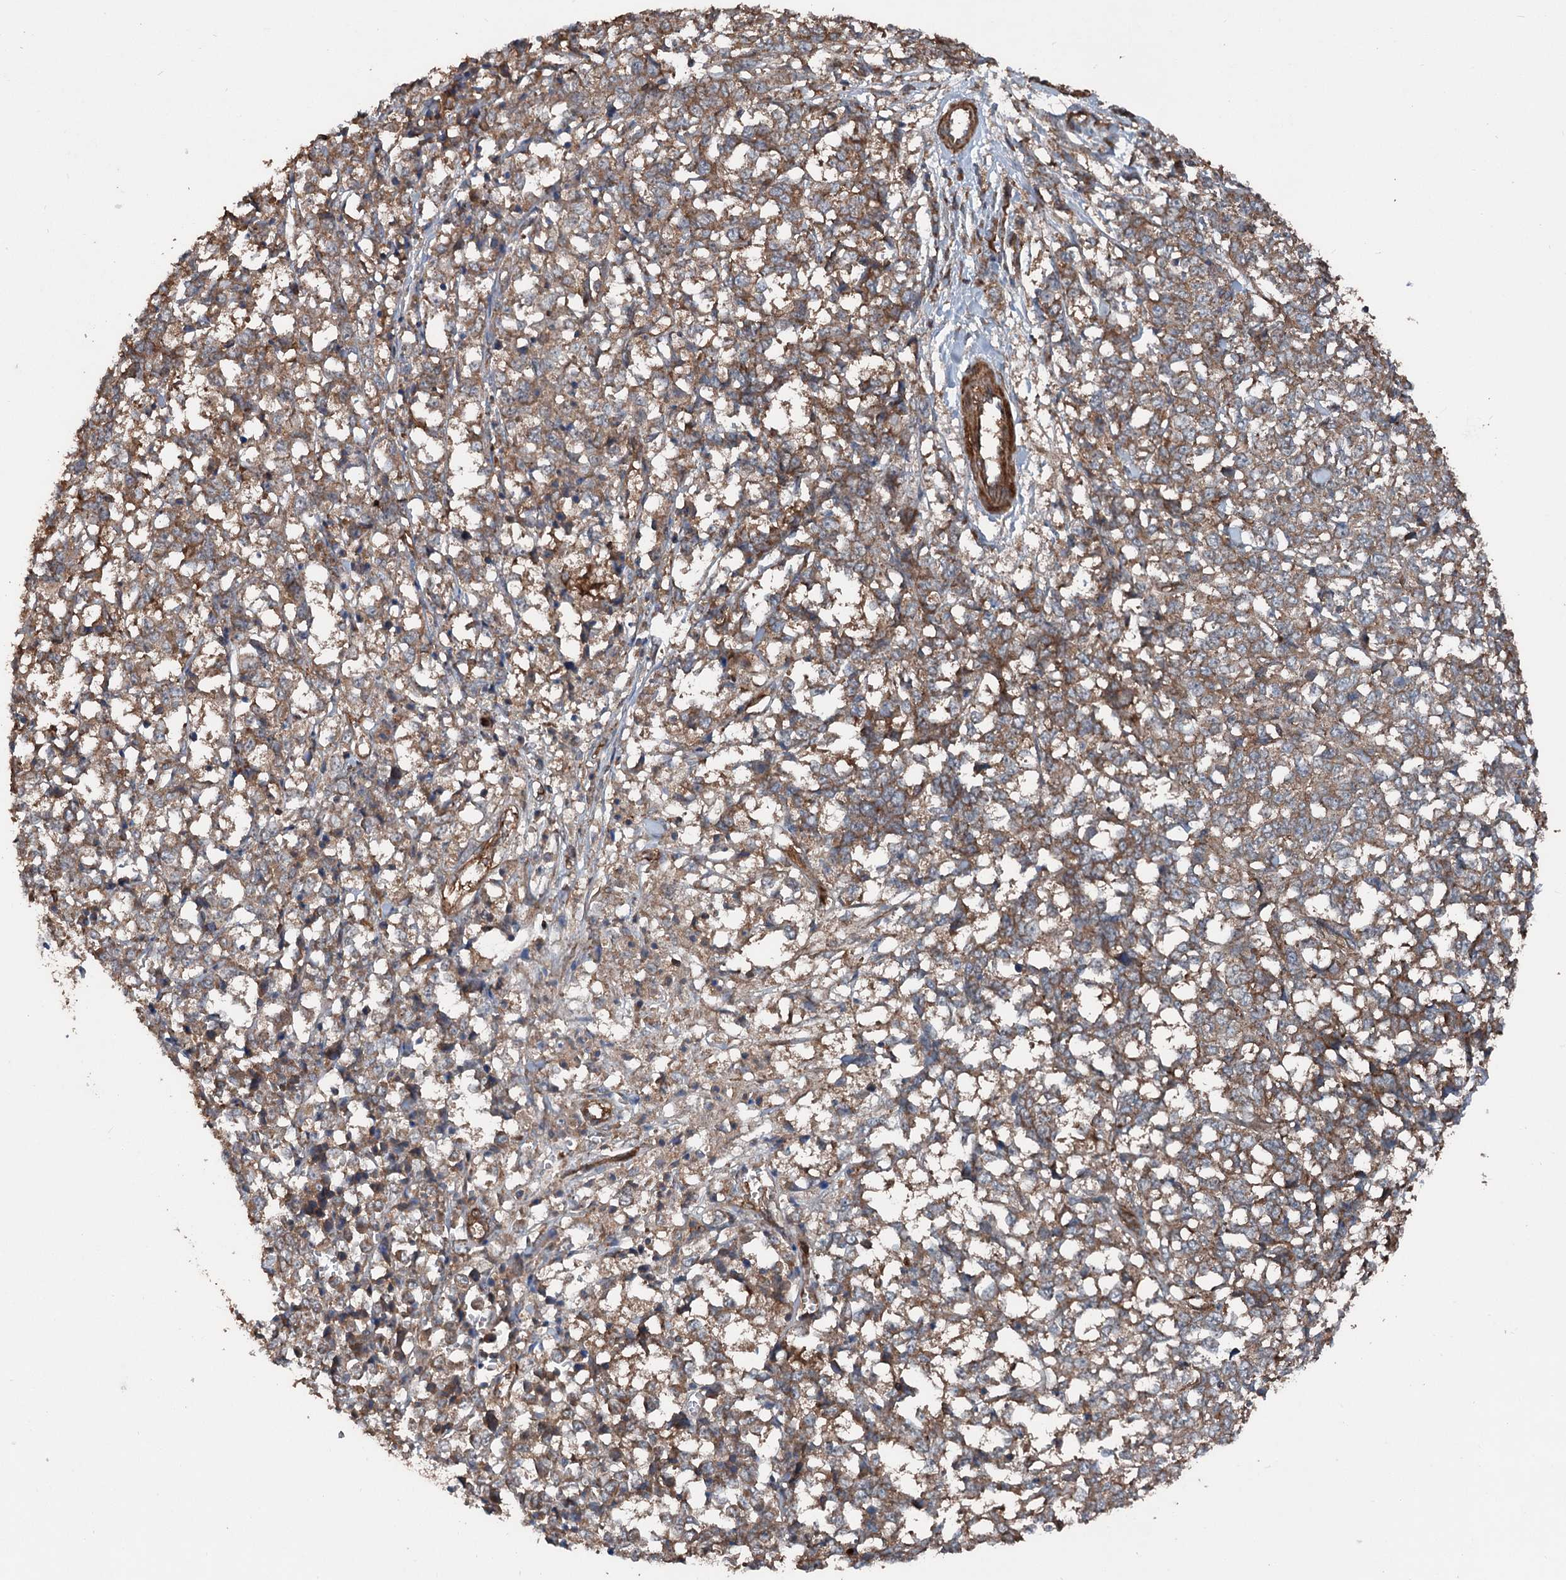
{"staining": {"intensity": "moderate", "quantity": ">75%", "location": "cytoplasmic/membranous"}, "tissue": "melanoma", "cell_type": "Tumor cells", "image_type": "cancer", "snomed": [{"axis": "morphology", "description": "Malignant melanoma, NOS"}, {"axis": "topography", "description": "Skin"}], "caption": "Melanoma stained with immunohistochemistry shows moderate cytoplasmic/membranous staining in about >75% of tumor cells.", "gene": "RNF214", "patient": {"sex": "female", "age": 72}}